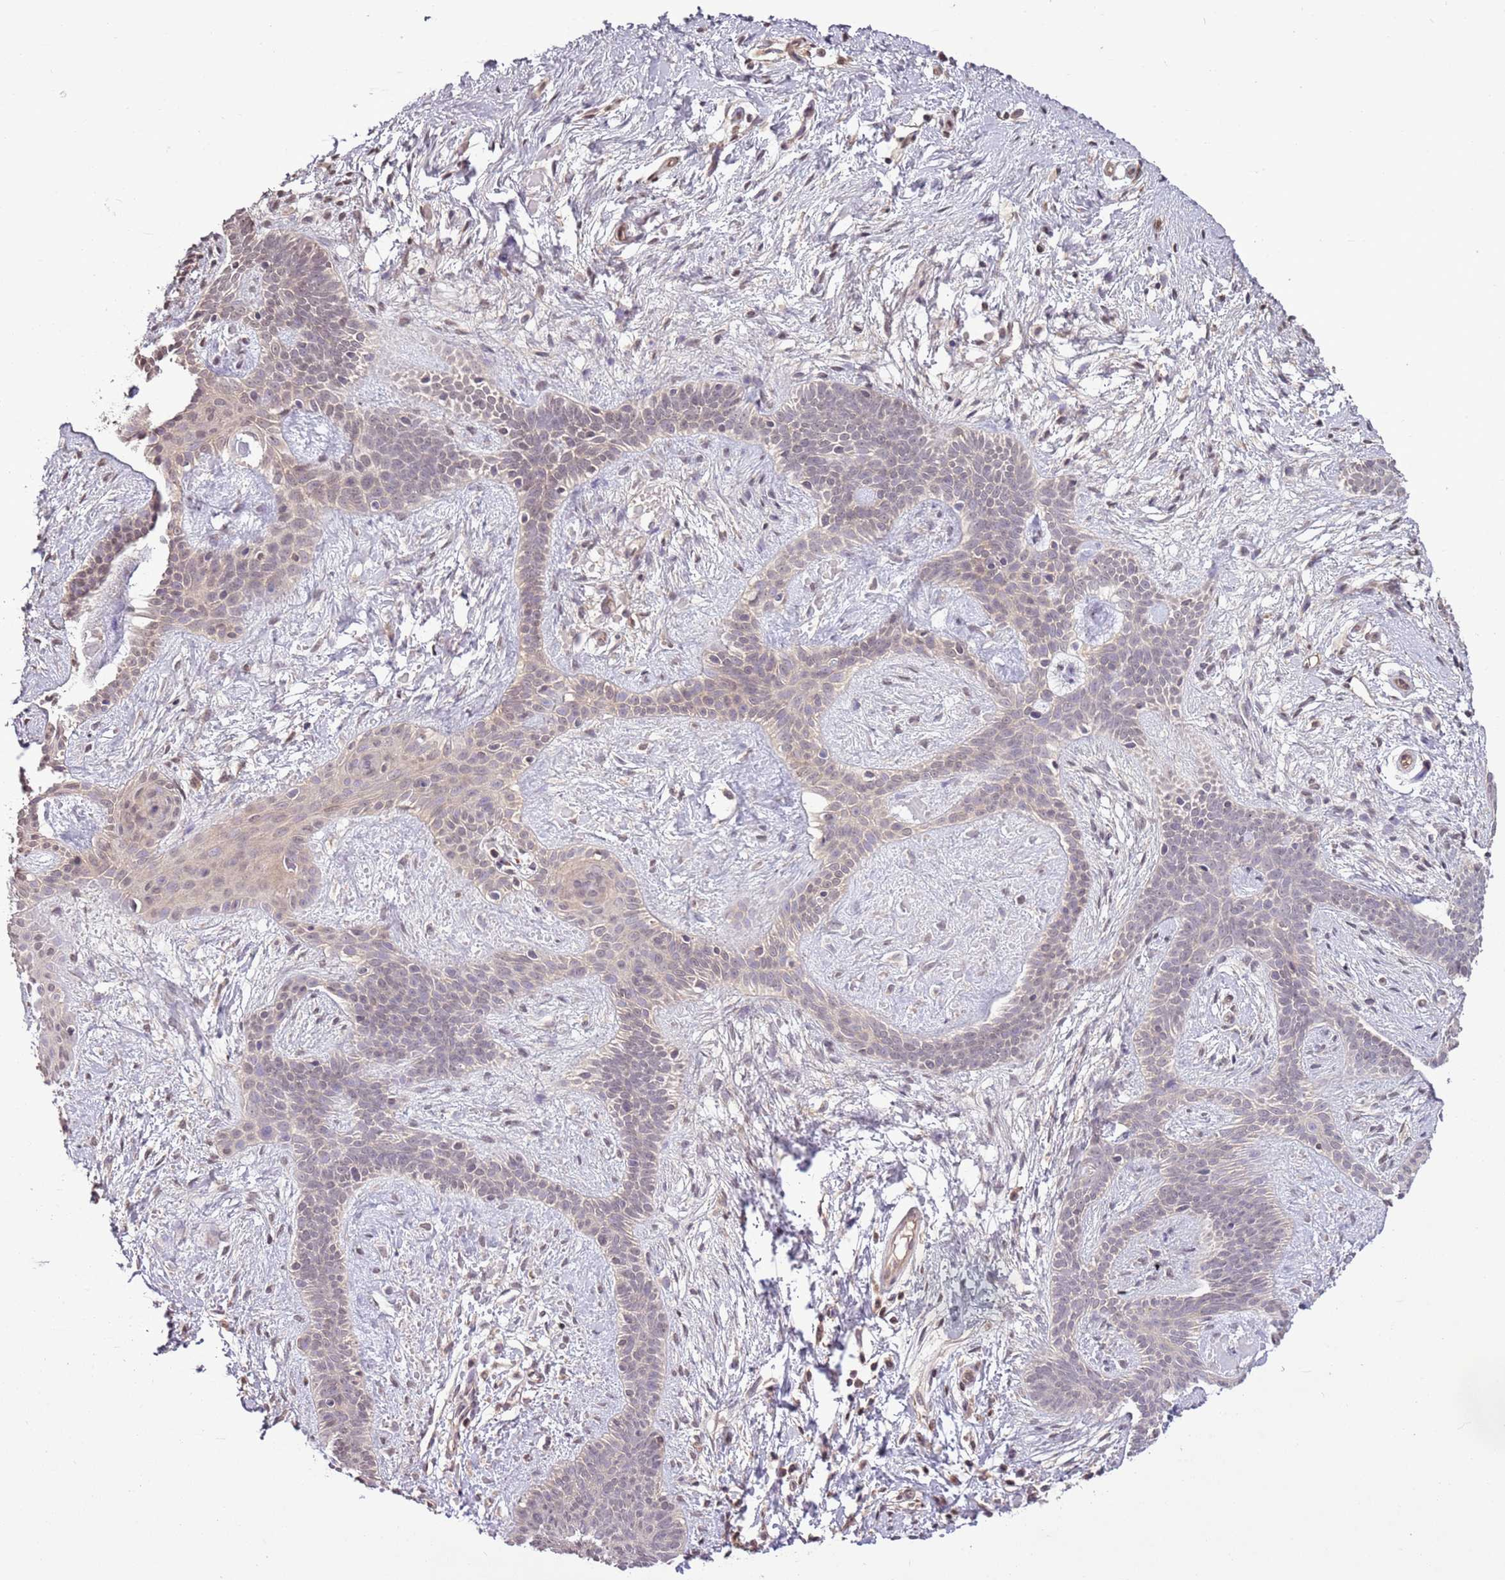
{"staining": {"intensity": "weak", "quantity": "<25%", "location": "cytoplasmic/membranous,nuclear"}, "tissue": "skin cancer", "cell_type": "Tumor cells", "image_type": "cancer", "snomed": [{"axis": "morphology", "description": "Basal cell carcinoma"}, {"axis": "topography", "description": "Skin"}], "caption": "High magnification brightfield microscopy of skin basal cell carcinoma stained with DAB (3,3'-diaminobenzidine) (brown) and counterstained with hematoxylin (blue): tumor cells show no significant positivity.", "gene": "CAPN9", "patient": {"sex": "male", "age": 78}}